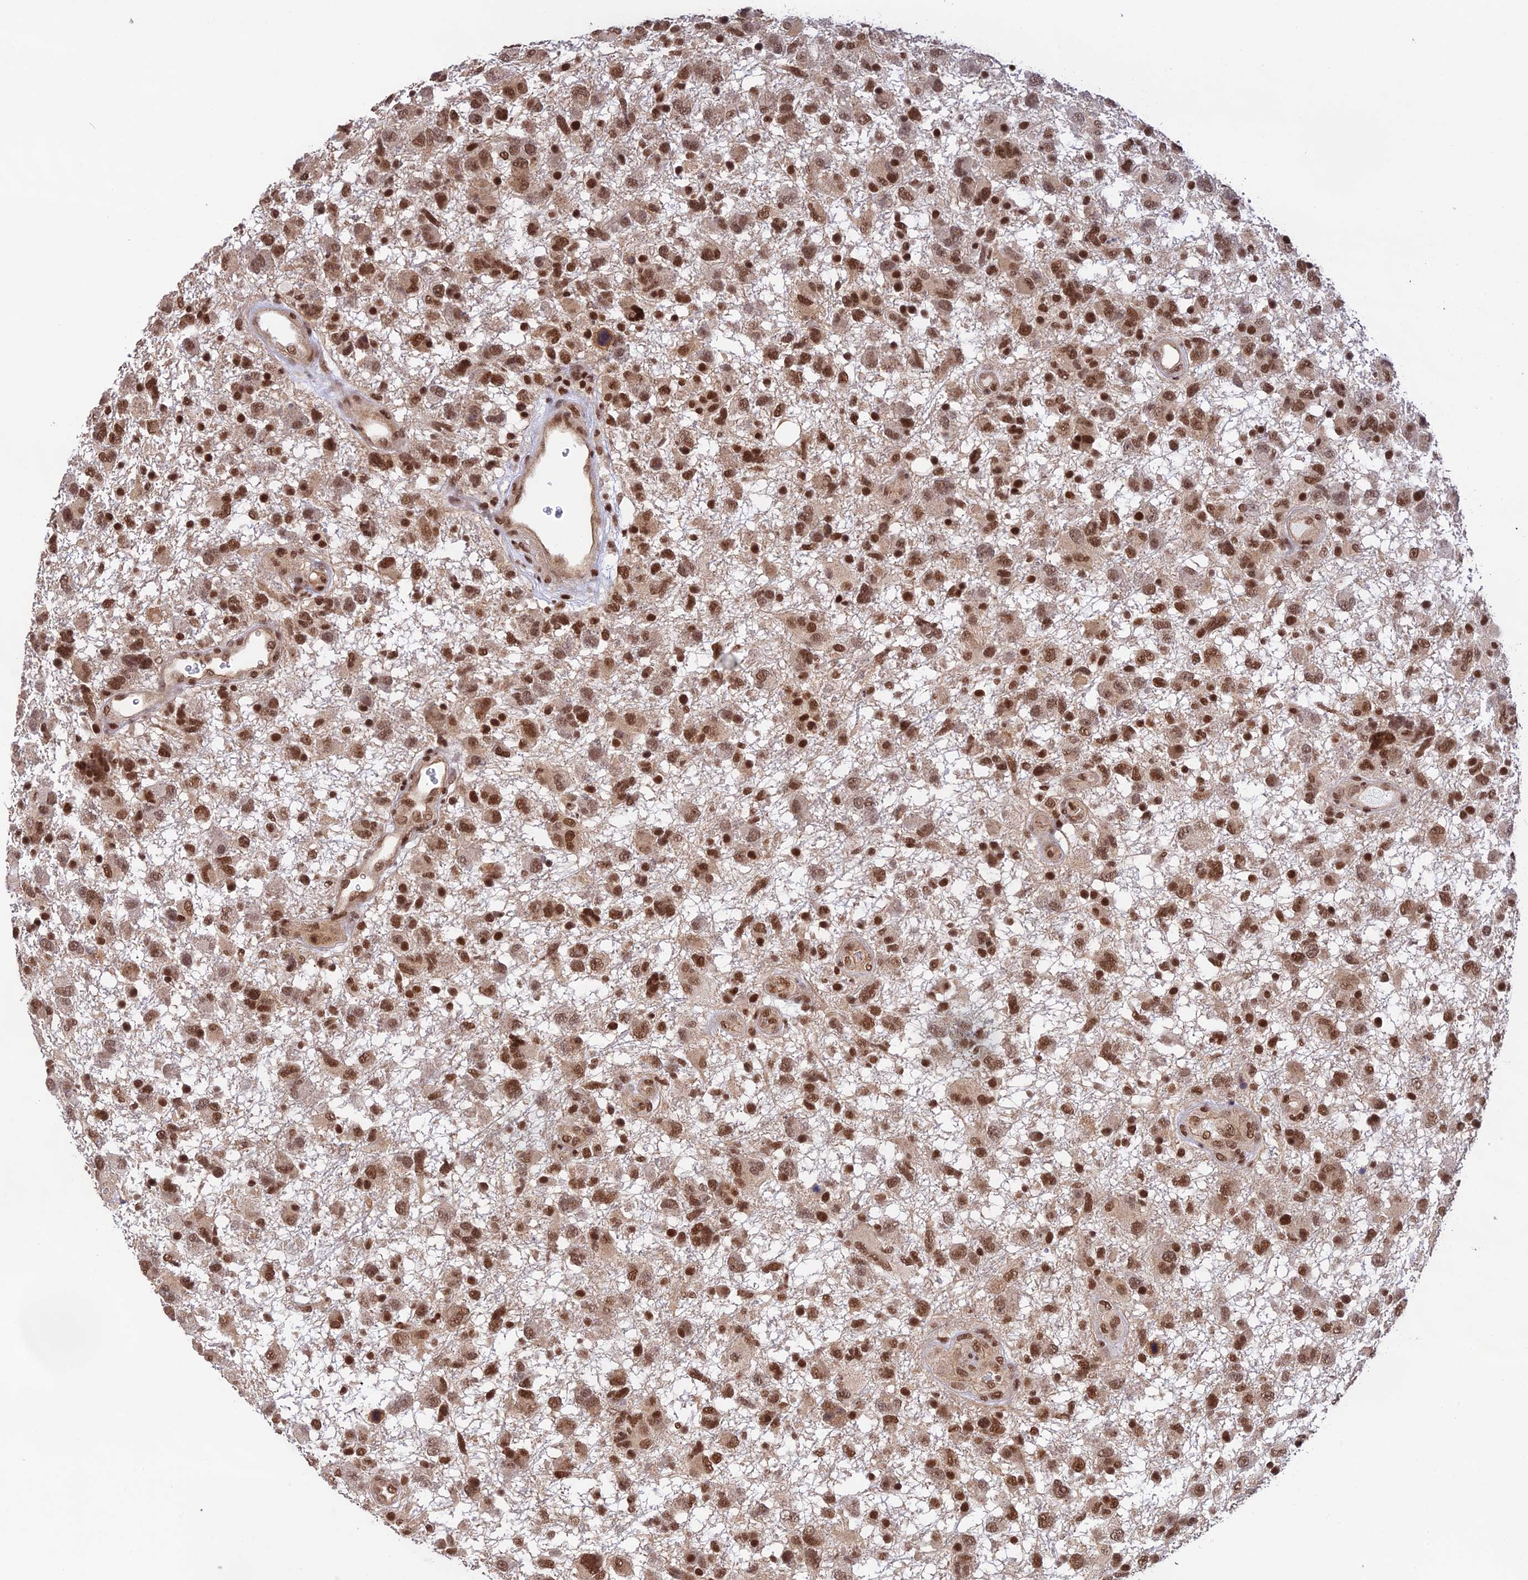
{"staining": {"intensity": "strong", "quantity": ">75%", "location": "nuclear"}, "tissue": "glioma", "cell_type": "Tumor cells", "image_type": "cancer", "snomed": [{"axis": "morphology", "description": "Glioma, malignant, High grade"}, {"axis": "topography", "description": "Brain"}], "caption": "This is a histology image of IHC staining of glioma, which shows strong positivity in the nuclear of tumor cells.", "gene": "THAP11", "patient": {"sex": "male", "age": 61}}